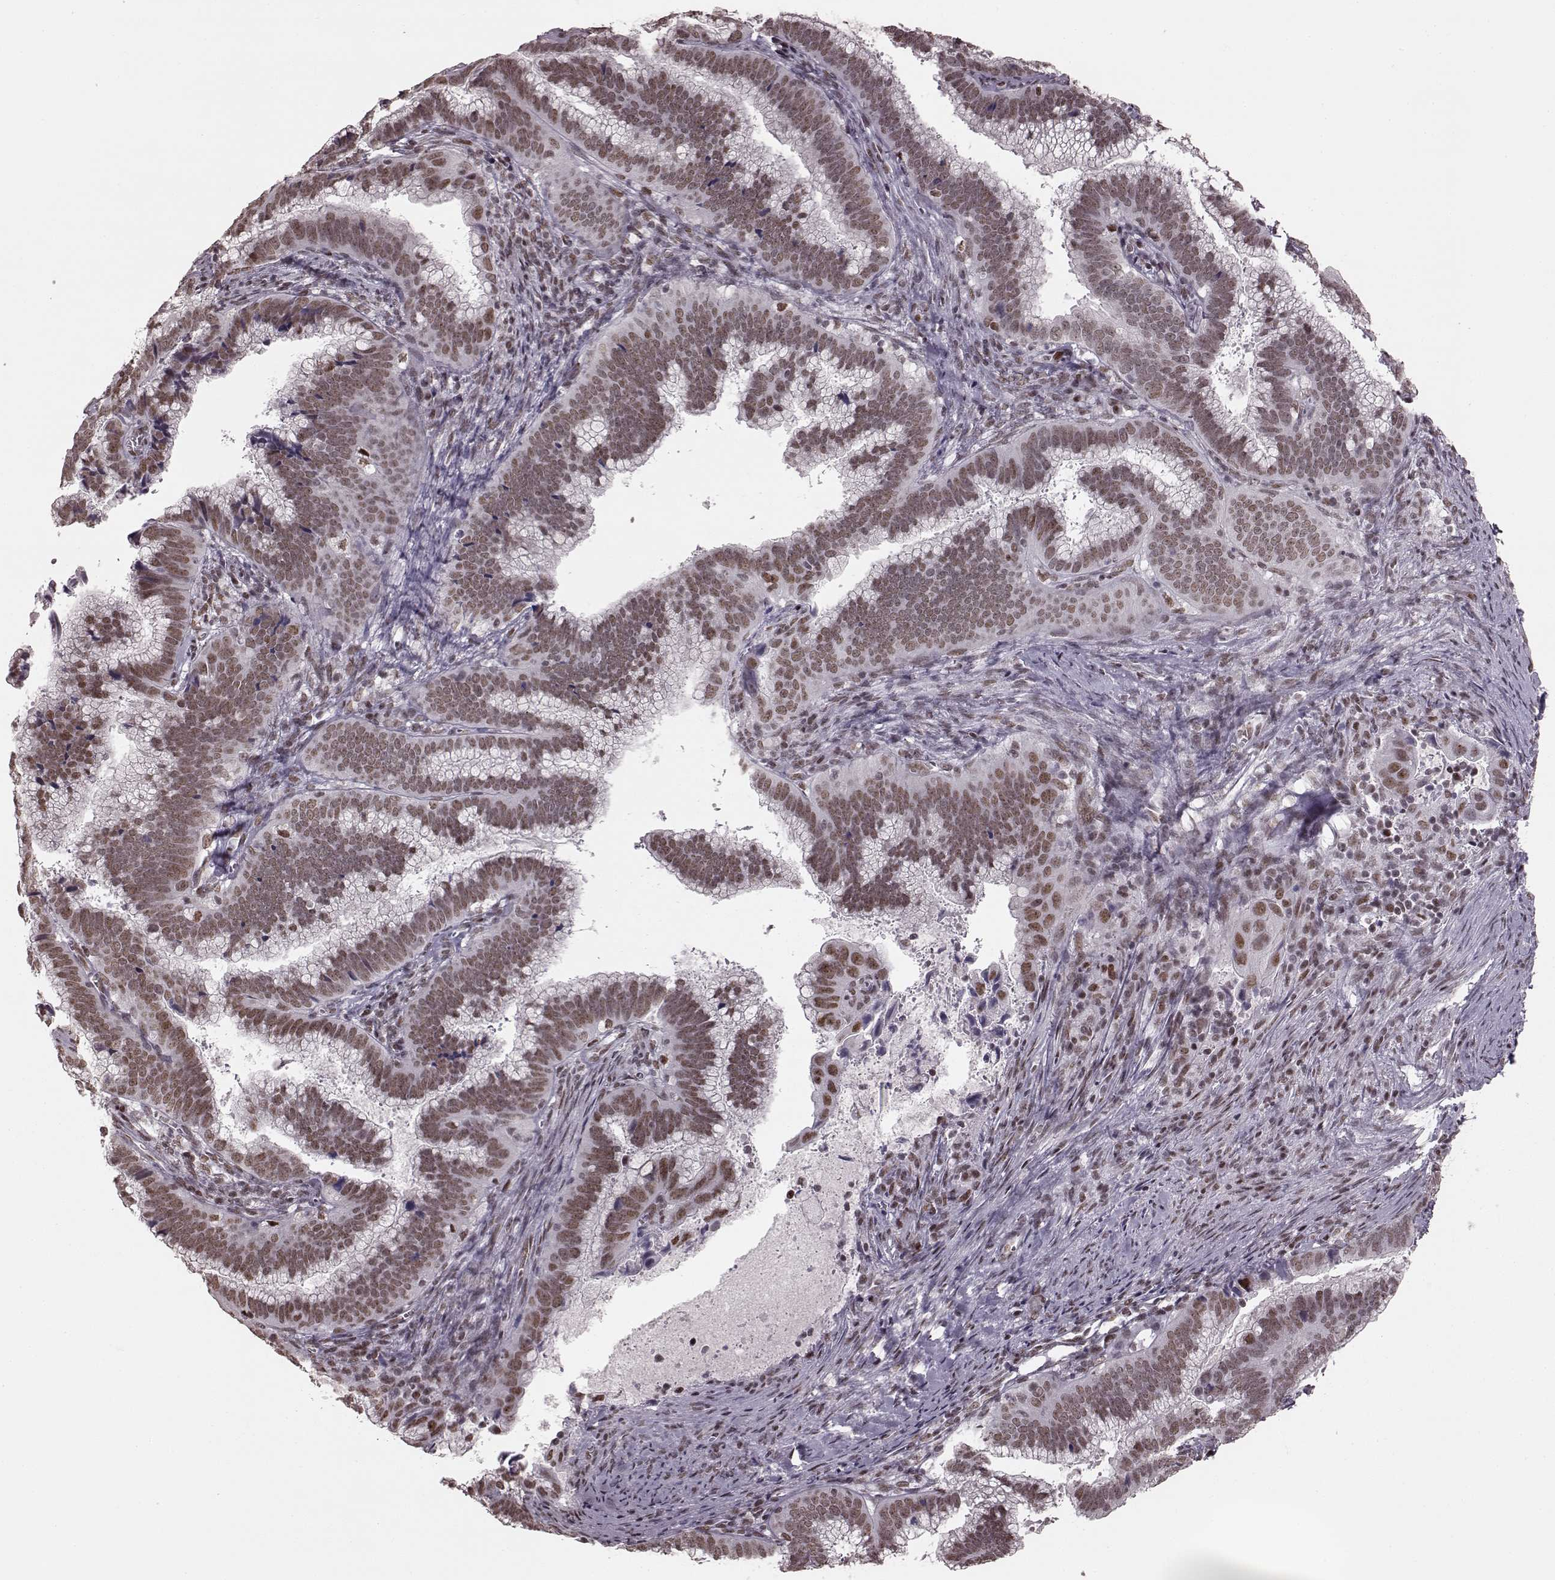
{"staining": {"intensity": "moderate", "quantity": ">75%", "location": "nuclear"}, "tissue": "cervical cancer", "cell_type": "Tumor cells", "image_type": "cancer", "snomed": [{"axis": "morphology", "description": "Adenocarcinoma, NOS"}, {"axis": "topography", "description": "Cervix"}], "caption": "Cervical cancer (adenocarcinoma) stained with a brown dye shows moderate nuclear positive staining in approximately >75% of tumor cells.", "gene": "NR2C1", "patient": {"sex": "female", "age": 61}}